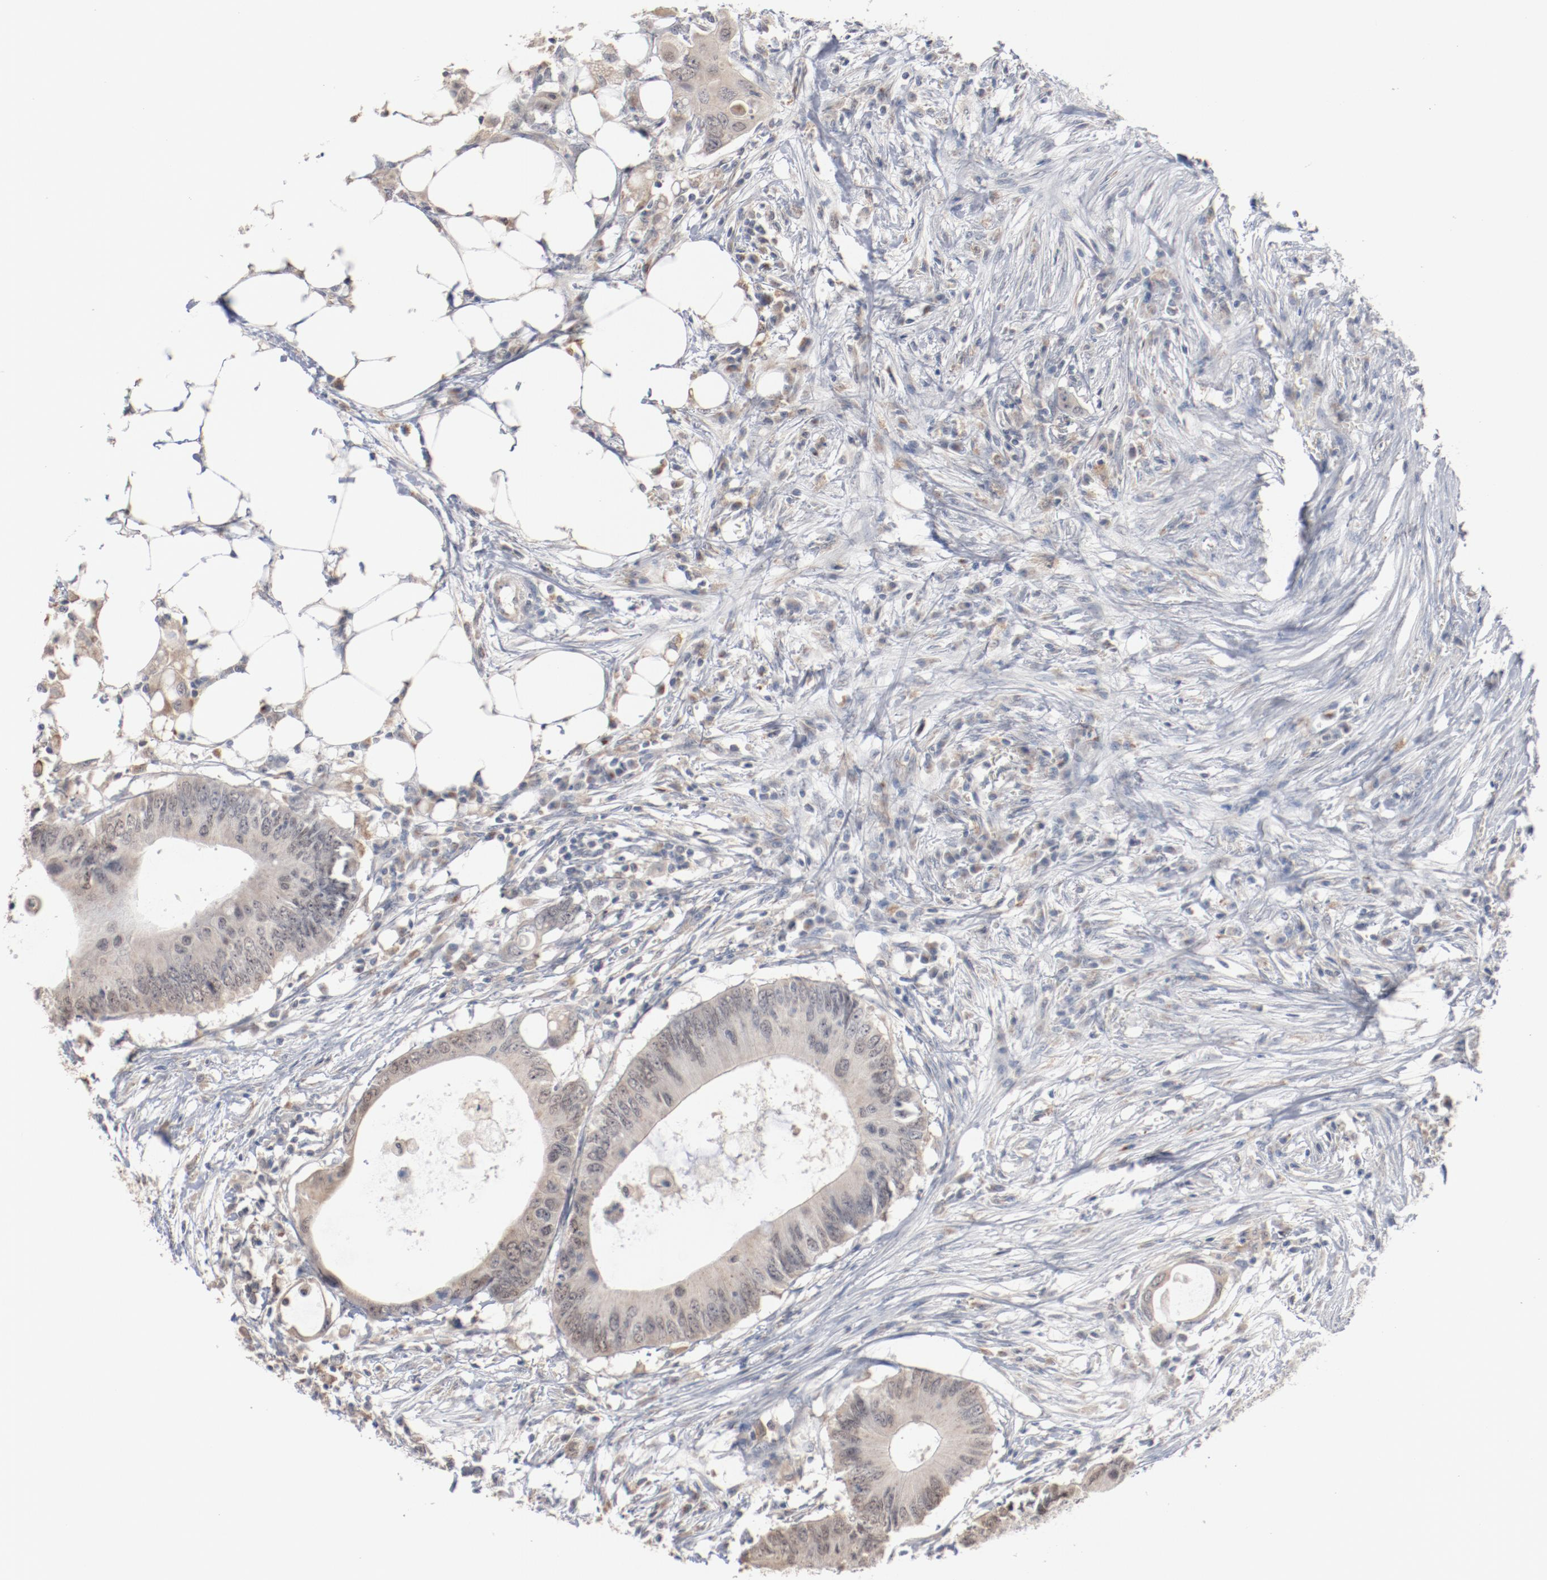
{"staining": {"intensity": "weak", "quantity": "<25%", "location": "nuclear"}, "tissue": "colorectal cancer", "cell_type": "Tumor cells", "image_type": "cancer", "snomed": [{"axis": "morphology", "description": "Adenocarcinoma, NOS"}, {"axis": "topography", "description": "Colon"}], "caption": "Immunohistochemical staining of adenocarcinoma (colorectal) shows no significant positivity in tumor cells.", "gene": "ERICH1", "patient": {"sex": "male", "age": 71}}